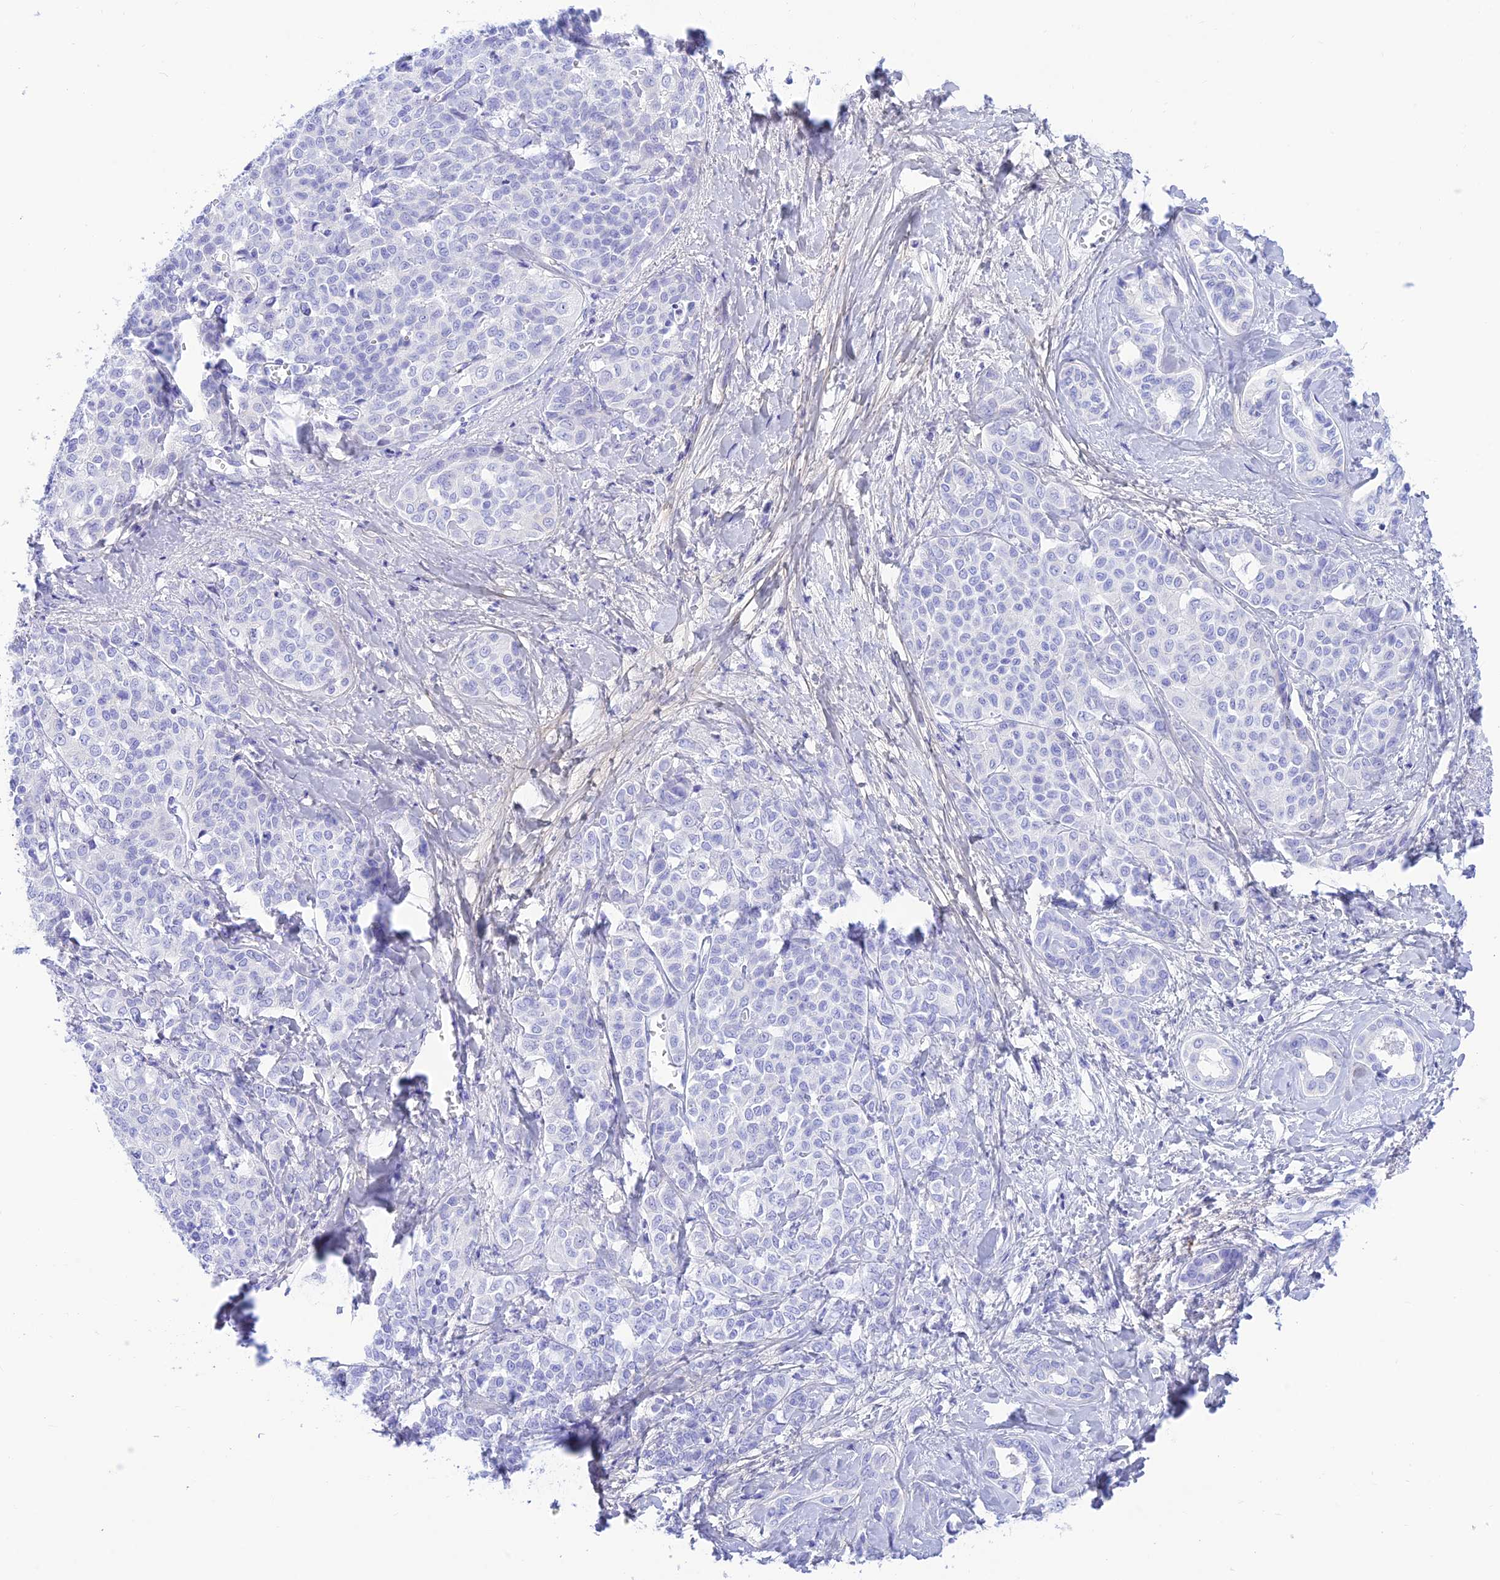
{"staining": {"intensity": "negative", "quantity": "none", "location": "none"}, "tissue": "liver cancer", "cell_type": "Tumor cells", "image_type": "cancer", "snomed": [{"axis": "morphology", "description": "Cholangiocarcinoma"}, {"axis": "topography", "description": "Liver"}], "caption": "Immunohistochemical staining of human liver cholangiocarcinoma displays no significant positivity in tumor cells.", "gene": "PRNP", "patient": {"sex": "female", "age": 77}}